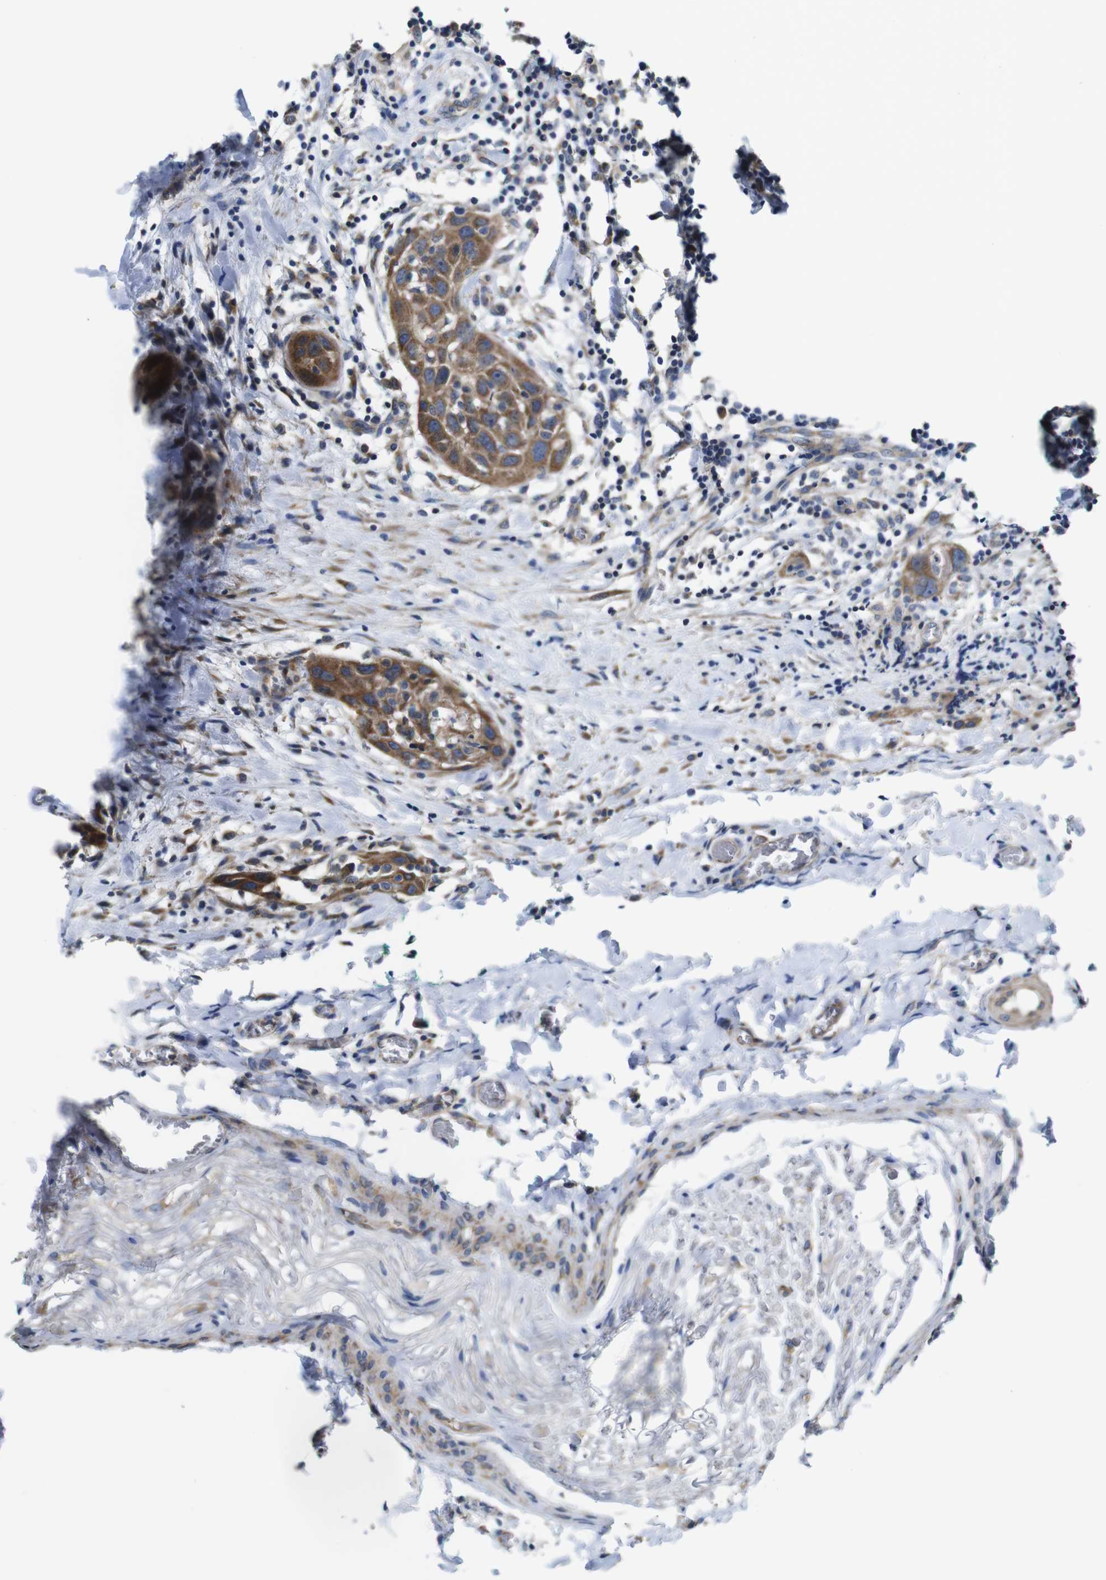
{"staining": {"intensity": "moderate", "quantity": ">75%", "location": "cytoplasmic/membranous"}, "tissue": "head and neck cancer", "cell_type": "Tumor cells", "image_type": "cancer", "snomed": [{"axis": "morphology", "description": "Normal tissue, NOS"}, {"axis": "morphology", "description": "Squamous cell carcinoma, NOS"}, {"axis": "topography", "description": "Oral tissue"}, {"axis": "topography", "description": "Head-Neck"}], "caption": "There is medium levels of moderate cytoplasmic/membranous expression in tumor cells of head and neck squamous cell carcinoma, as demonstrated by immunohistochemical staining (brown color).", "gene": "DDRGK1", "patient": {"sex": "female", "age": 50}}